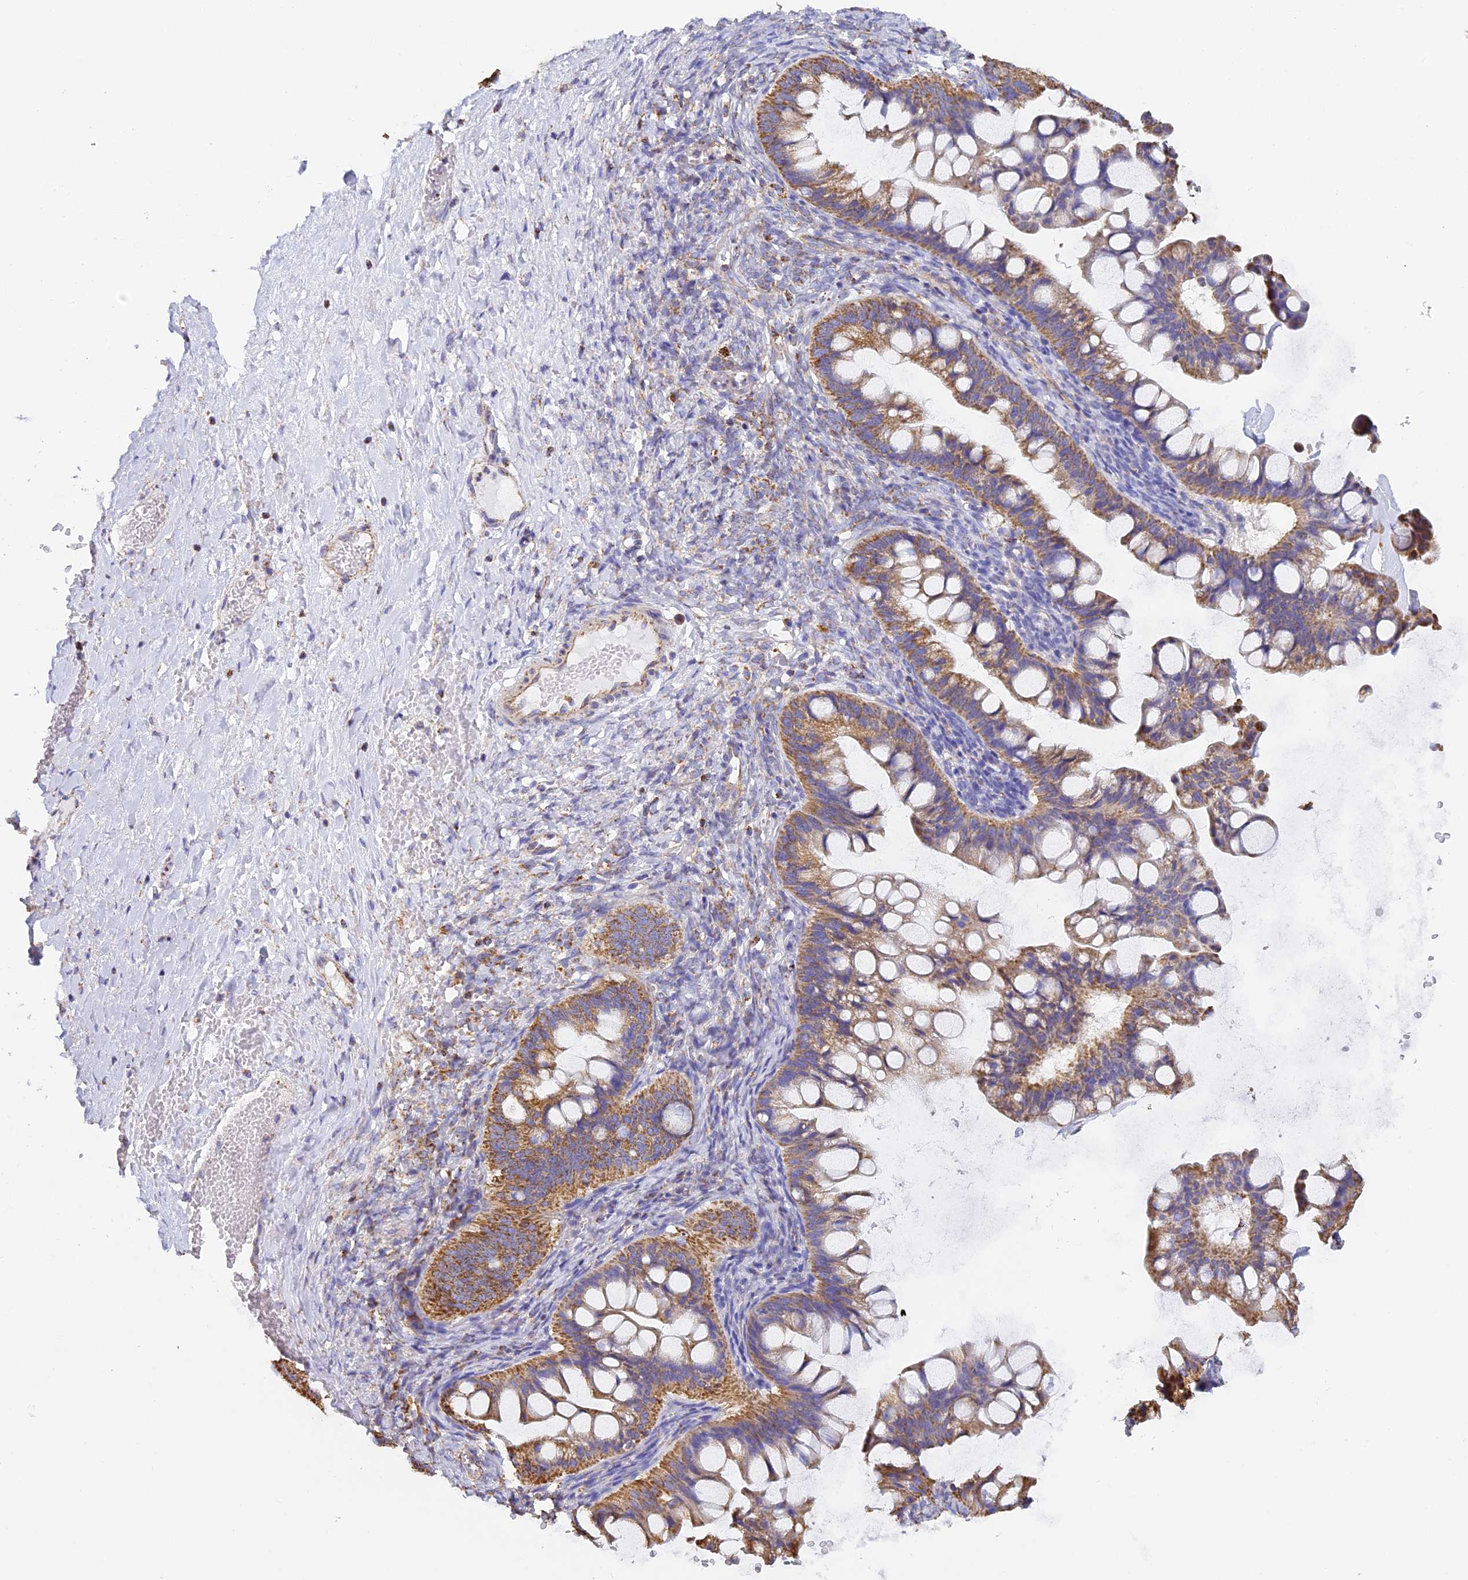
{"staining": {"intensity": "moderate", "quantity": ">75%", "location": "cytoplasmic/membranous"}, "tissue": "ovarian cancer", "cell_type": "Tumor cells", "image_type": "cancer", "snomed": [{"axis": "morphology", "description": "Cystadenocarcinoma, mucinous, NOS"}, {"axis": "topography", "description": "Ovary"}], "caption": "Protein staining demonstrates moderate cytoplasmic/membranous staining in about >75% of tumor cells in ovarian cancer (mucinous cystadenocarcinoma).", "gene": "STK17A", "patient": {"sex": "female", "age": 73}}